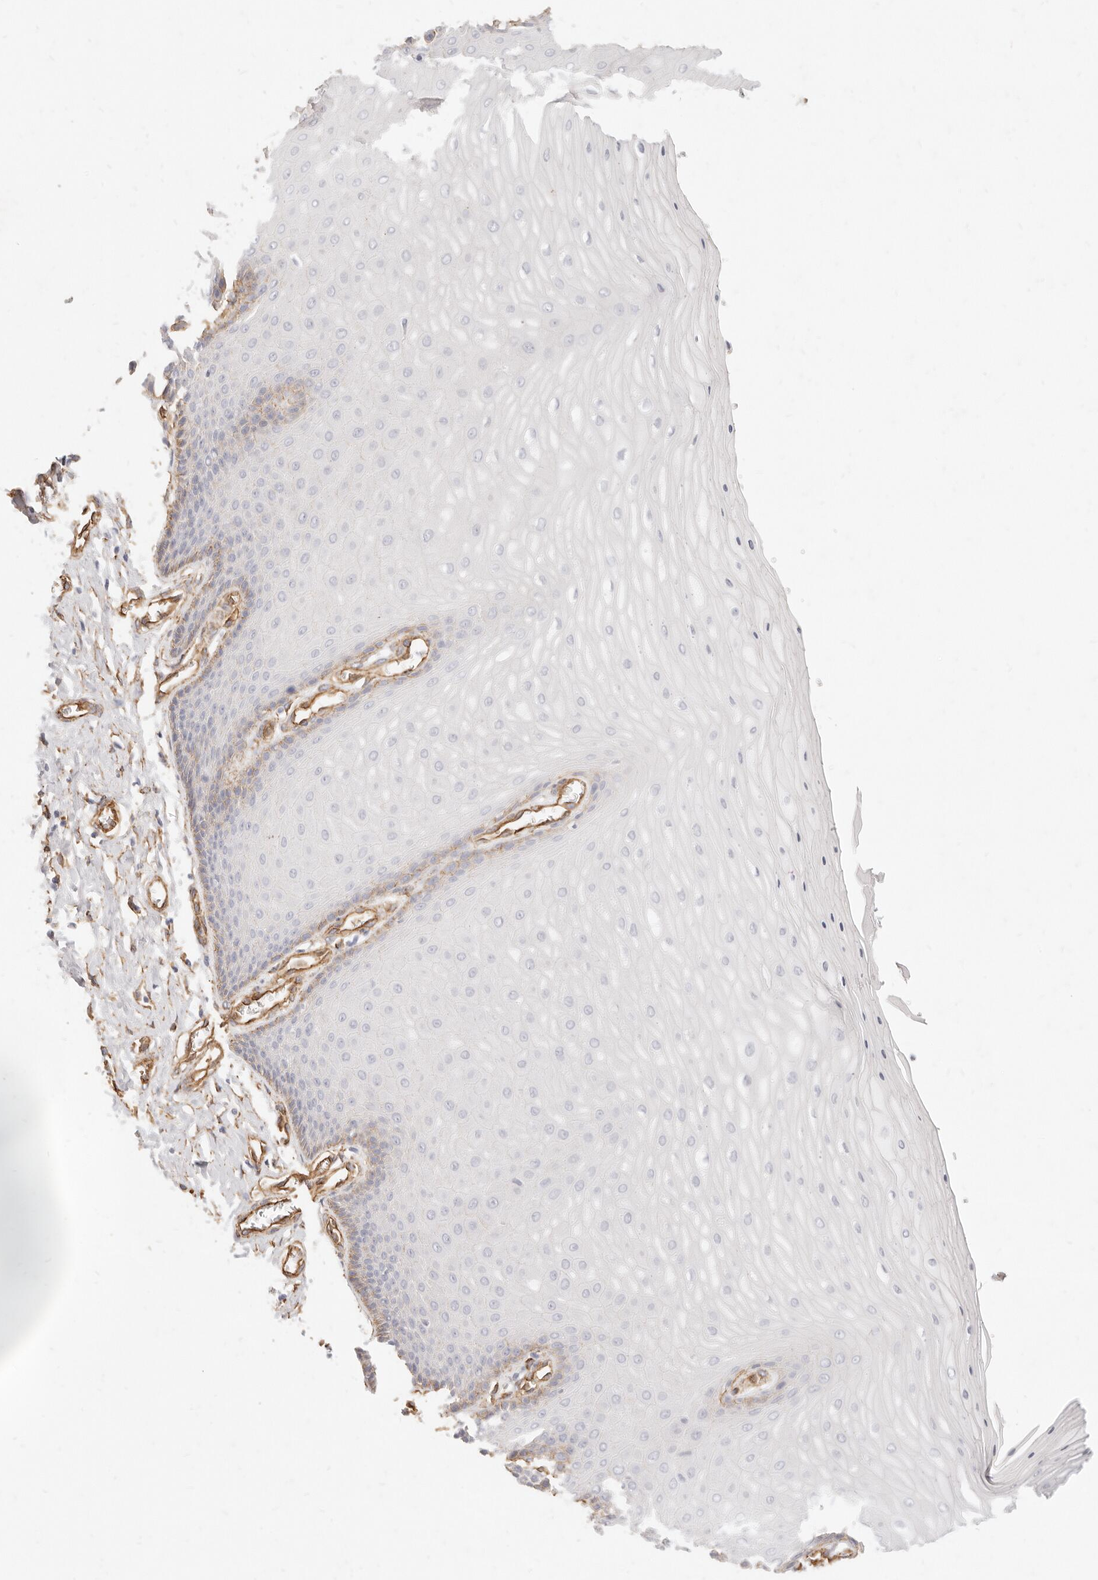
{"staining": {"intensity": "negative", "quantity": "none", "location": "none"}, "tissue": "cervix", "cell_type": "Glandular cells", "image_type": "normal", "snomed": [{"axis": "morphology", "description": "Normal tissue, NOS"}, {"axis": "topography", "description": "Cervix"}], "caption": "Glandular cells are negative for protein expression in benign human cervix. Nuclei are stained in blue.", "gene": "NUS1", "patient": {"sex": "female", "age": 55}}